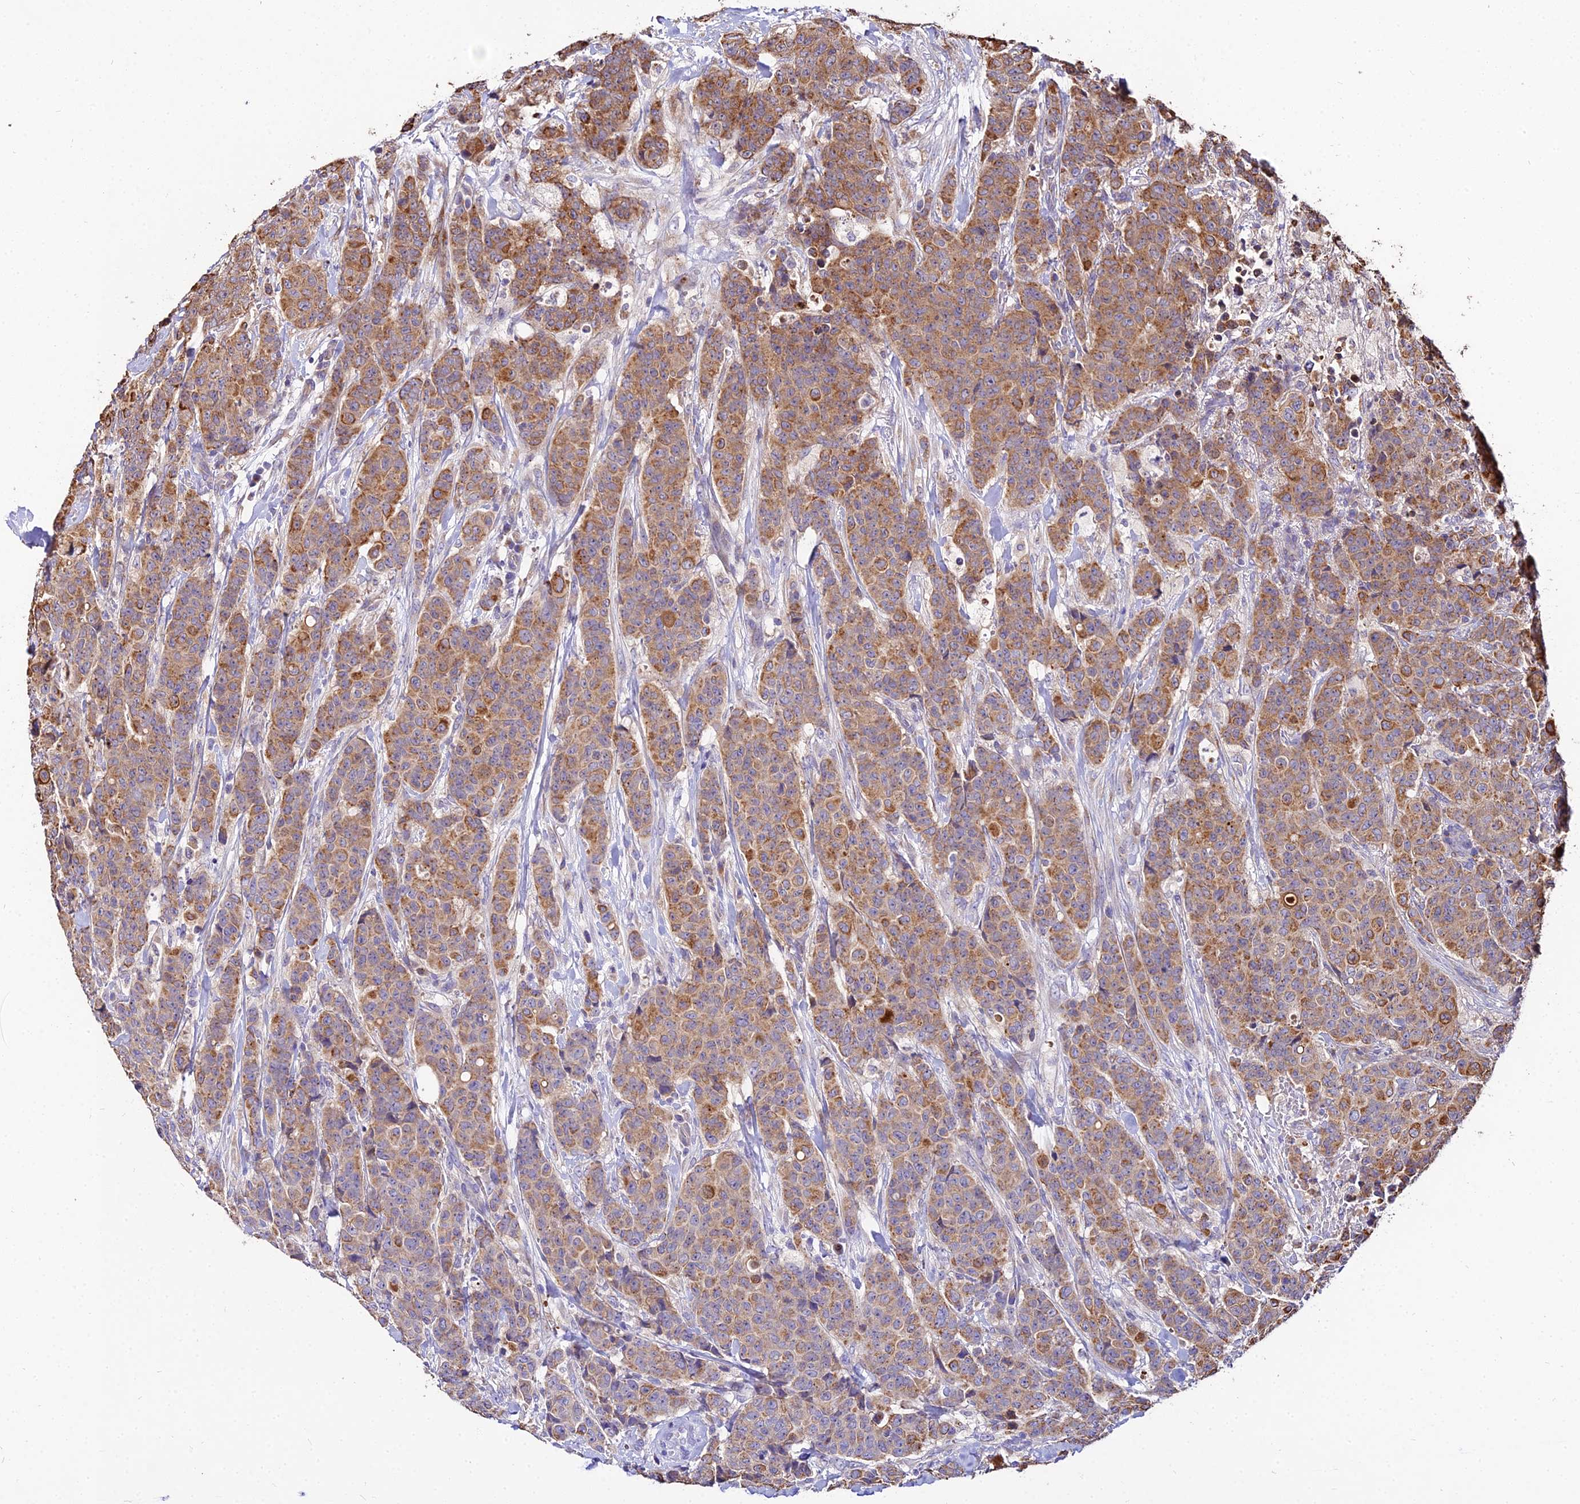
{"staining": {"intensity": "moderate", "quantity": ">75%", "location": "cytoplasmic/membranous"}, "tissue": "breast cancer", "cell_type": "Tumor cells", "image_type": "cancer", "snomed": [{"axis": "morphology", "description": "Duct carcinoma"}, {"axis": "topography", "description": "Breast"}], "caption": "IHC staining of breast infiltrating ductal carcinoma, which reveals medium levels of moderate cytoplasmic/membranous positivity in about >75% of tumor cells indicating moderate cytoplasmic/membranous protein expression. The staining was performed using DAB (brown) for protein detection and nuclei were counterstained in hematoxylin (blue).", "gene": "PEX19", "patient": {"sex": "female", "age": 40}}